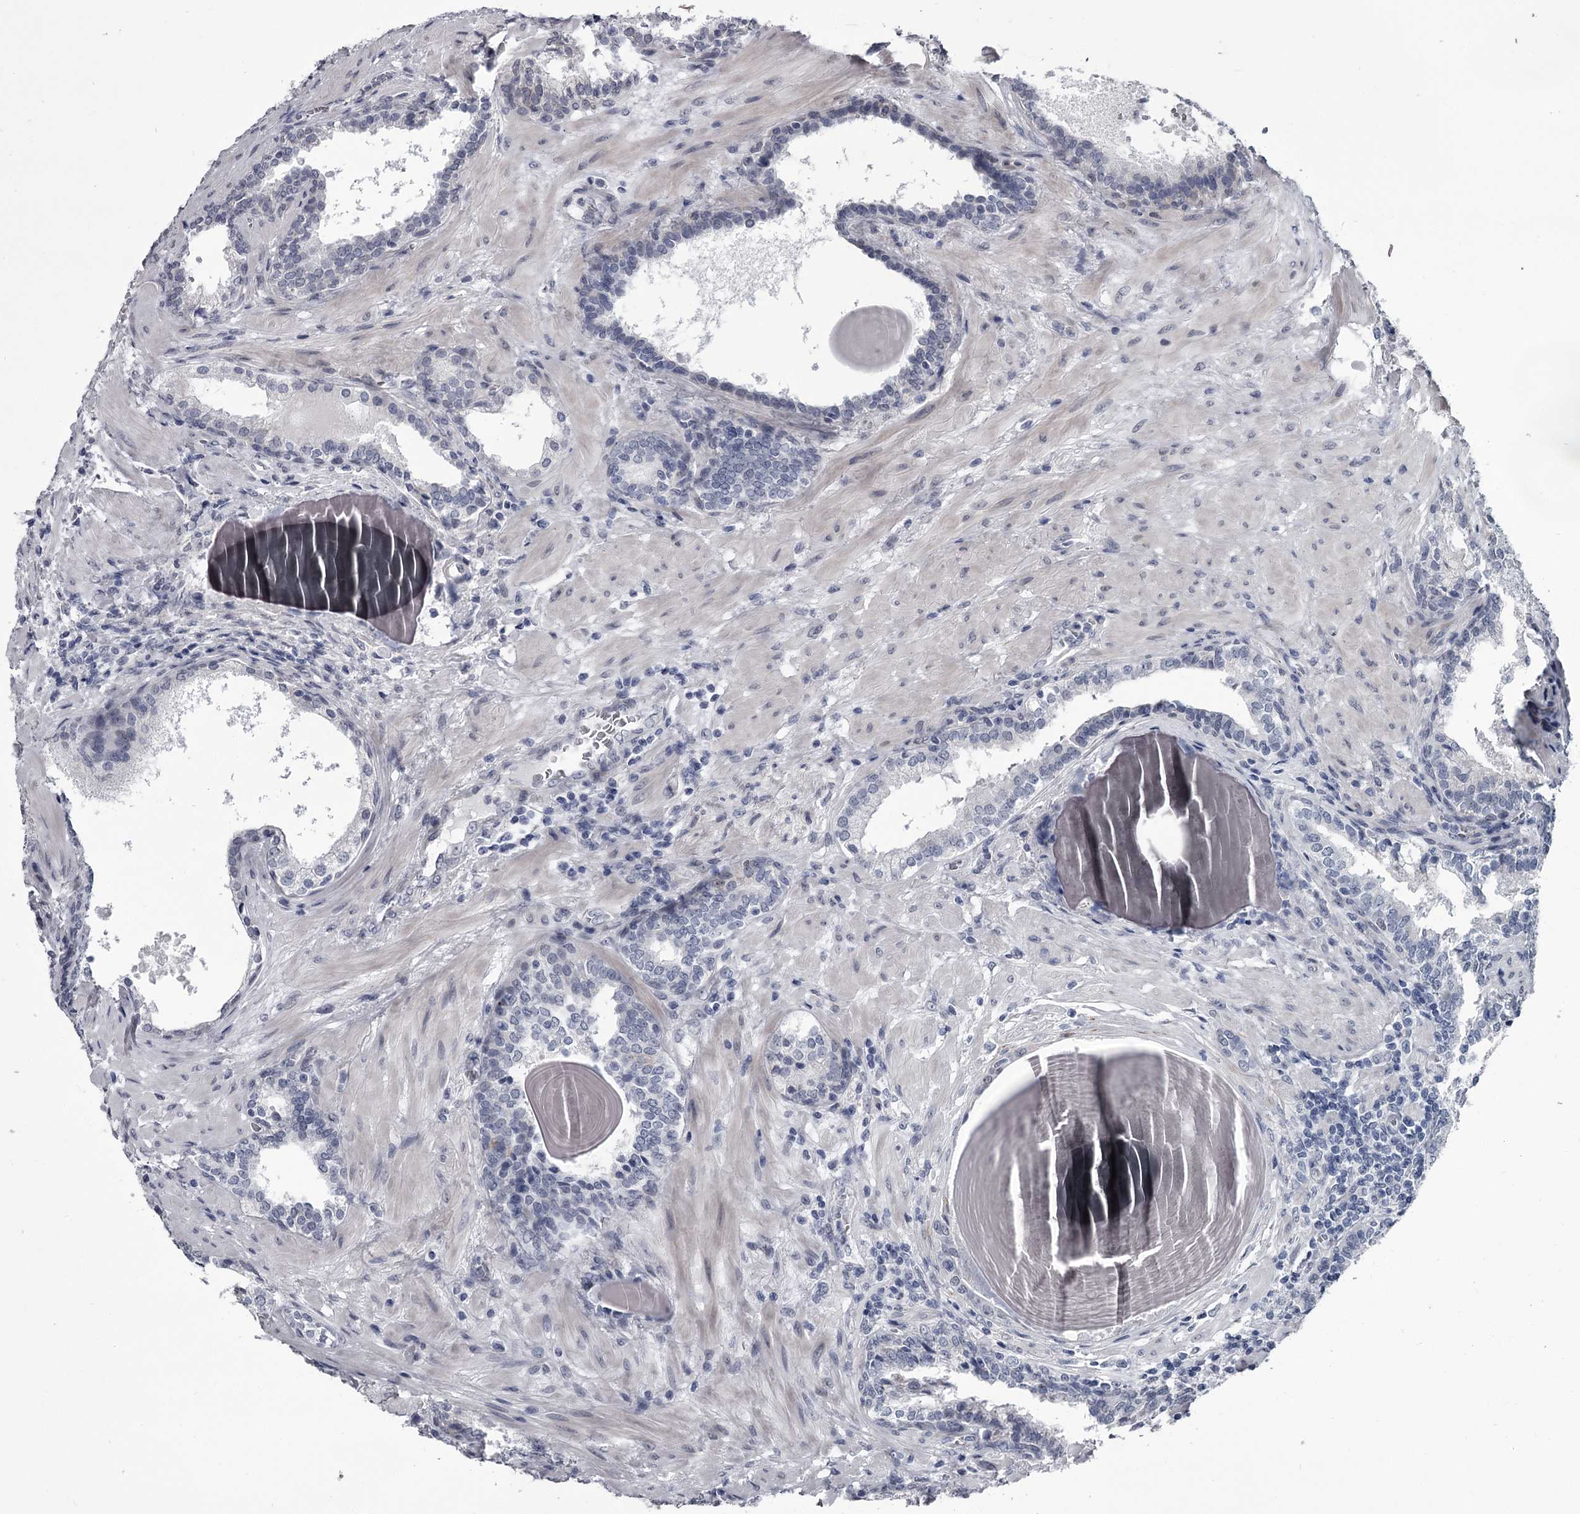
{"staining": {"intensity": "negative", "quantity": "none", "location": "none"}, "tissue": "prostate cancer", "cell_type": "Tumor cells", "image_type": "cancer", "snomed": [{"axis": "morphology", "description": "Adenocarcinoma, Low grade"}, {"axis": "topography", "description": "Prostate"}], "caption": "Immunohistochemistry micrograph of neoplastic tissue: prostate cancer stained with DAB displays no significant protein expression in tumor cells.", "gene": "PRPF40B", "patient": {"sex": "male", "age": 60}}